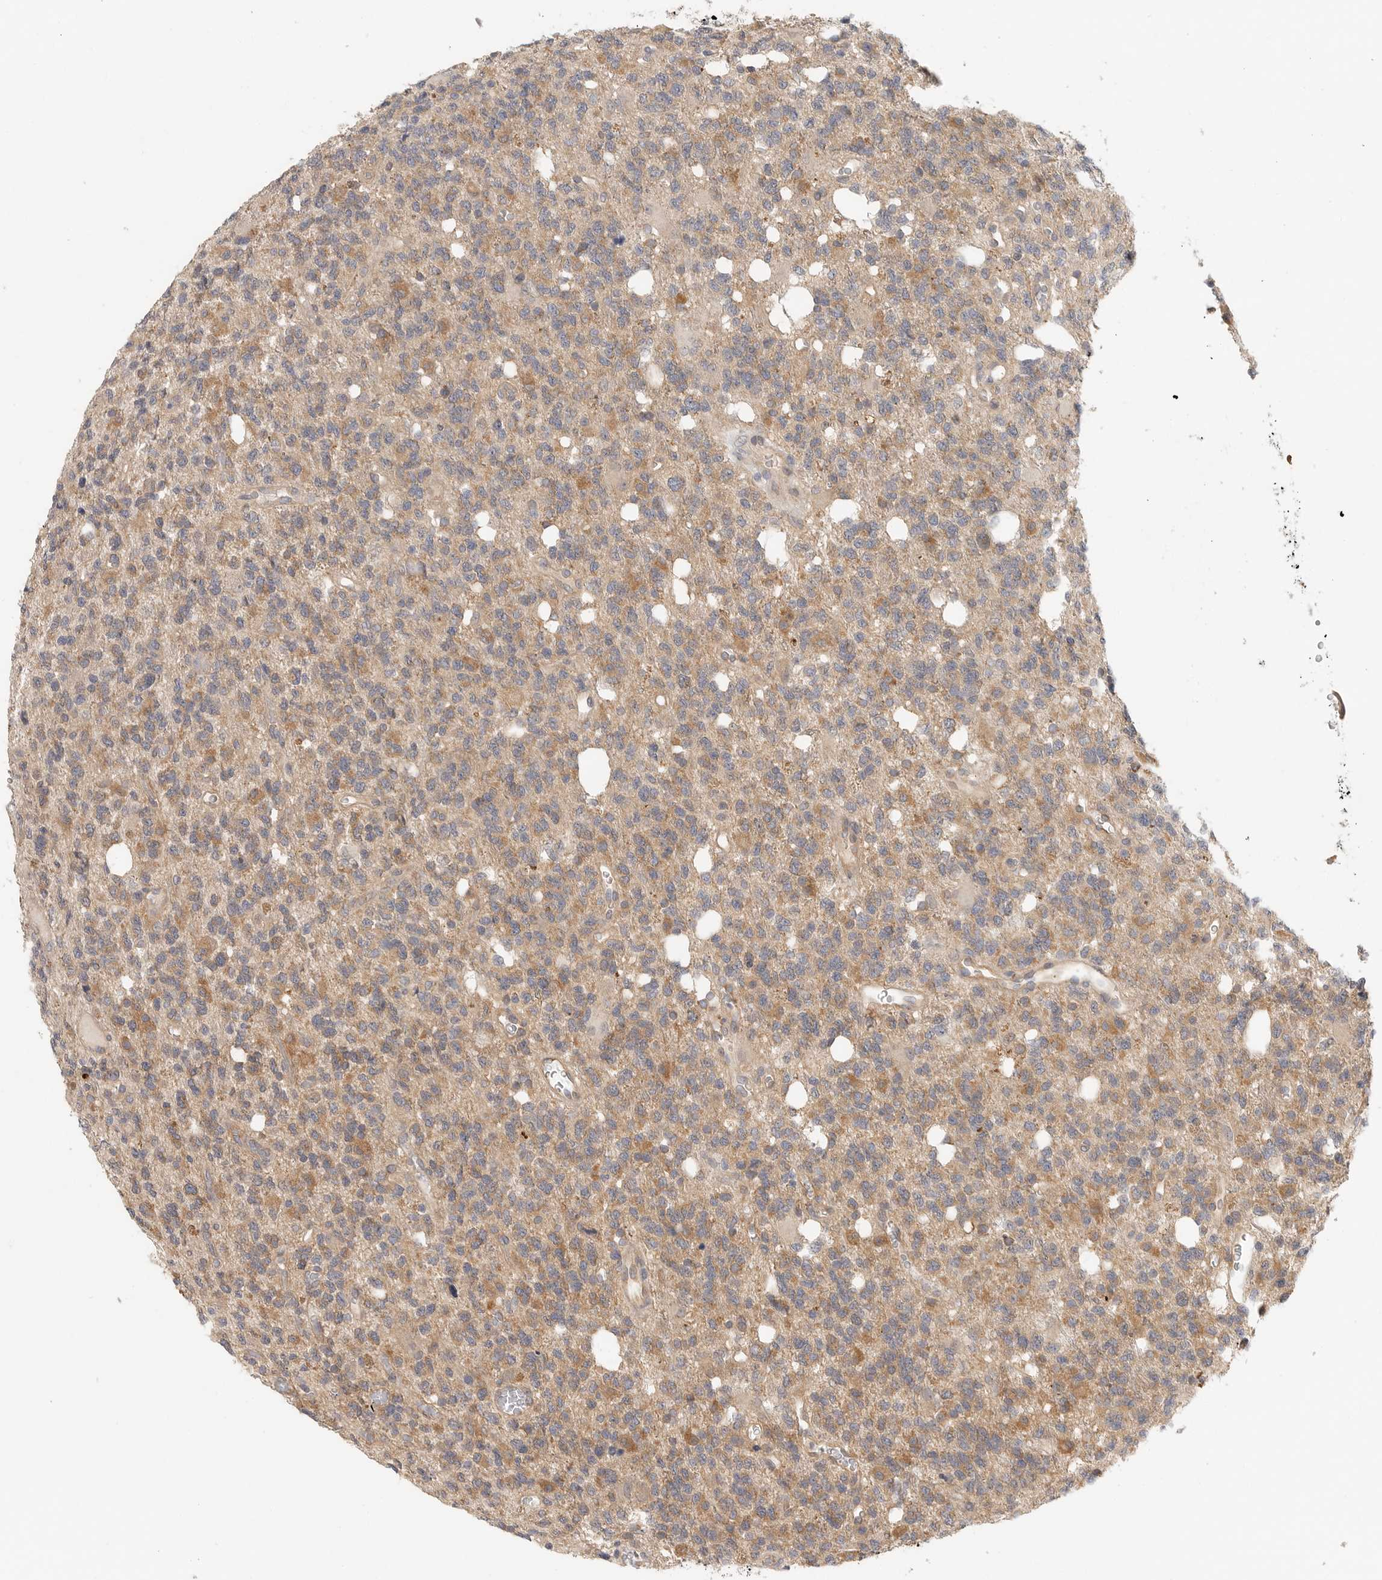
{"staining": {"intensity": "moderate", "quantity": "<25%", "location": "cytoplasmic/membranous"}, "tissue": "glioma", "cell_type": "Tumor cells", "image_type": "cancer", "snomed": [{"axis": "morphology", "description": "Glioma, malignant, High grade"}, {"axis": "topography", "description": "Brain"}], "caption": "The immunohistochemical stain shows moderate cytoplasmic/membranous staining in tumor cells of glioma tissue.", "gene": "HDAC6", "patient": {"sex": "female", "age": 62}}